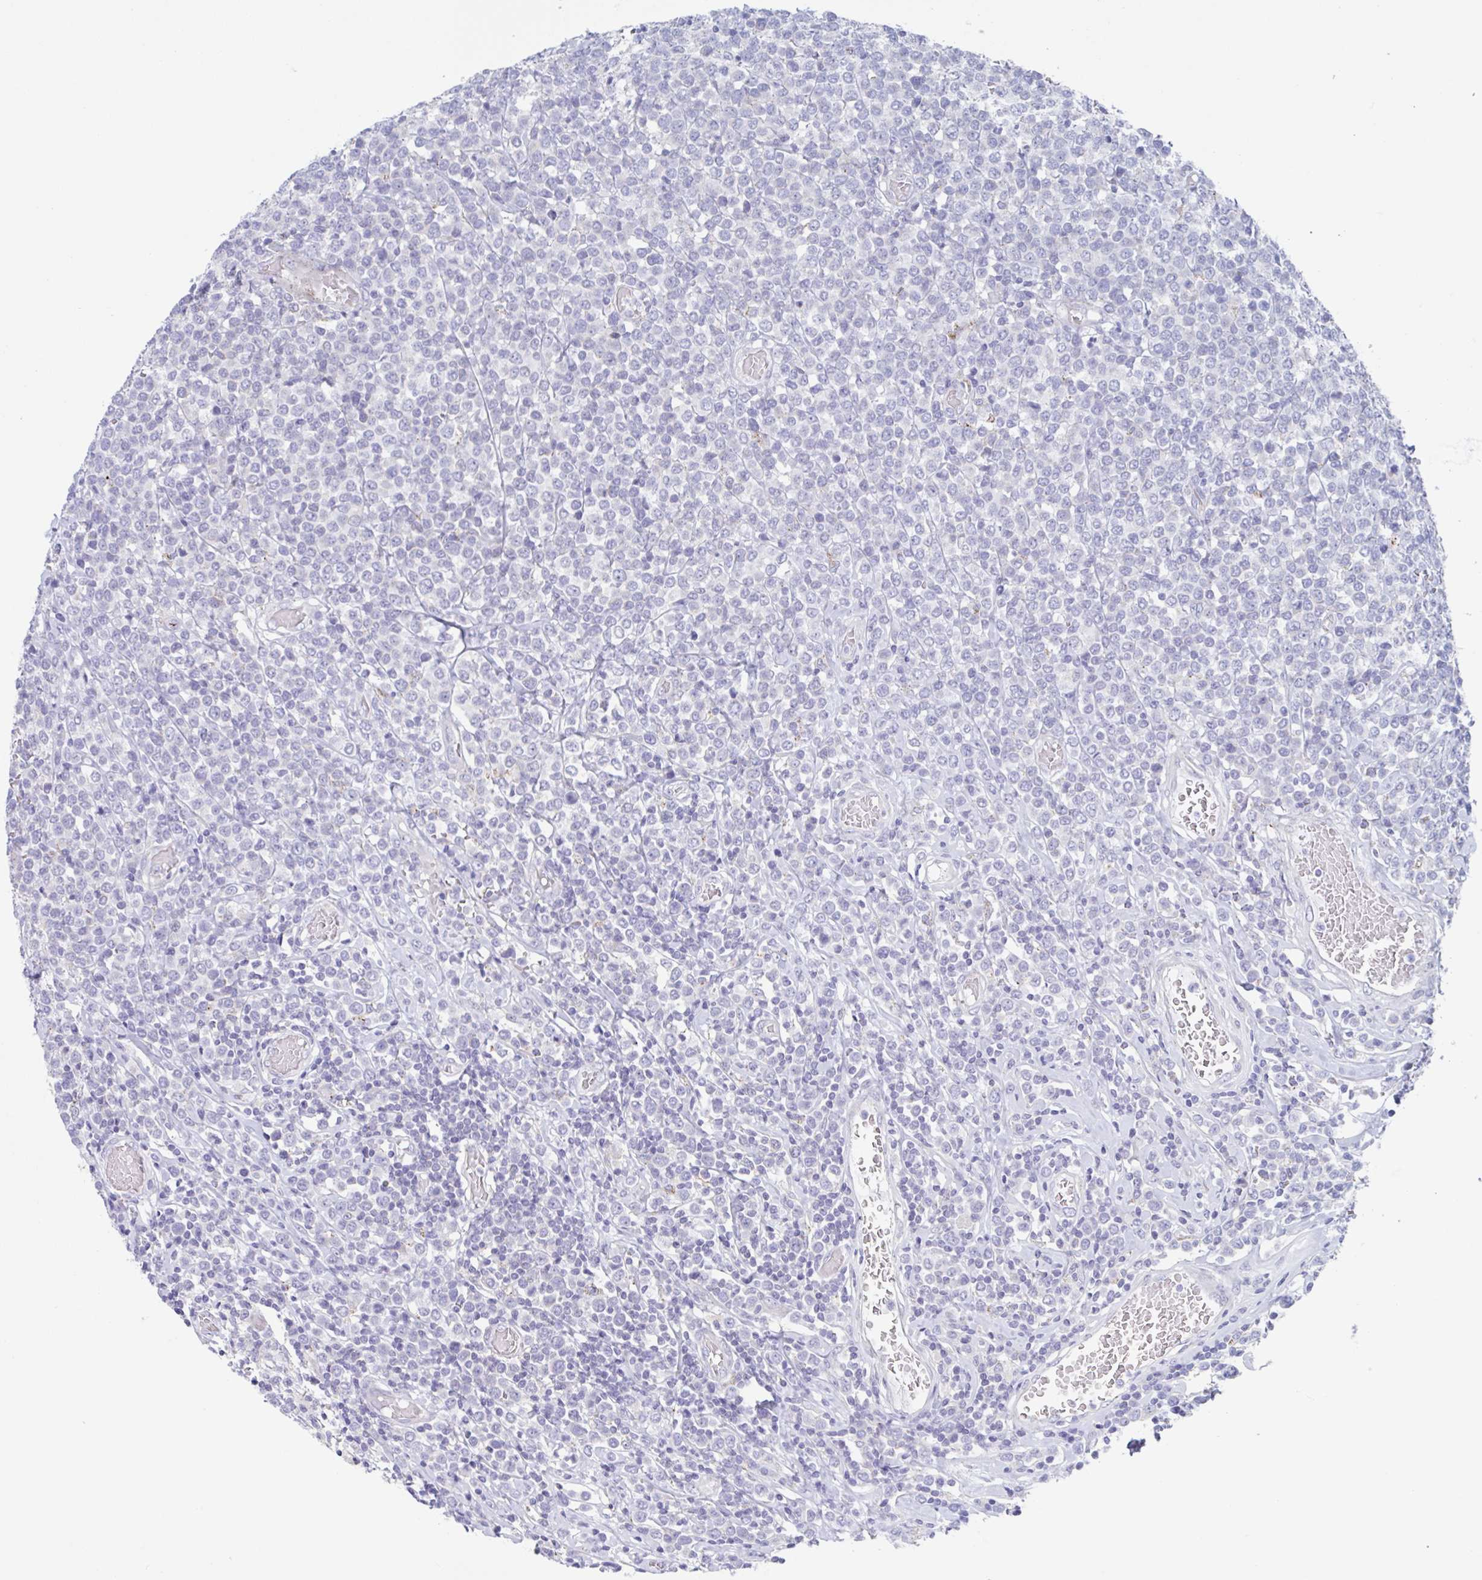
{"staining": {"intensity": "negative", "quantity": "none", "location": "none"}, "tissue": "lymphoma", "cell_type": "Tumor cells", "image_type": "cancer", "snomed": [{"axis": "morphology", "description": "Malignant lymphoma, non-Hodgkin's type, High grade"}, {"axis": "topography", "description": "Soft tissue"}], "caption": "High magnification brightfield microscopy of high-grade malignant lymphoma, non-Hodgkin's type stained with DAB (3,3'-diaminobenzidine) (brown) and counterstained with hematoxylin (blue): tumor cells show no significant positivity.", "gene": "CHMP5", "patient": {"sex": "female", "age": 56}}